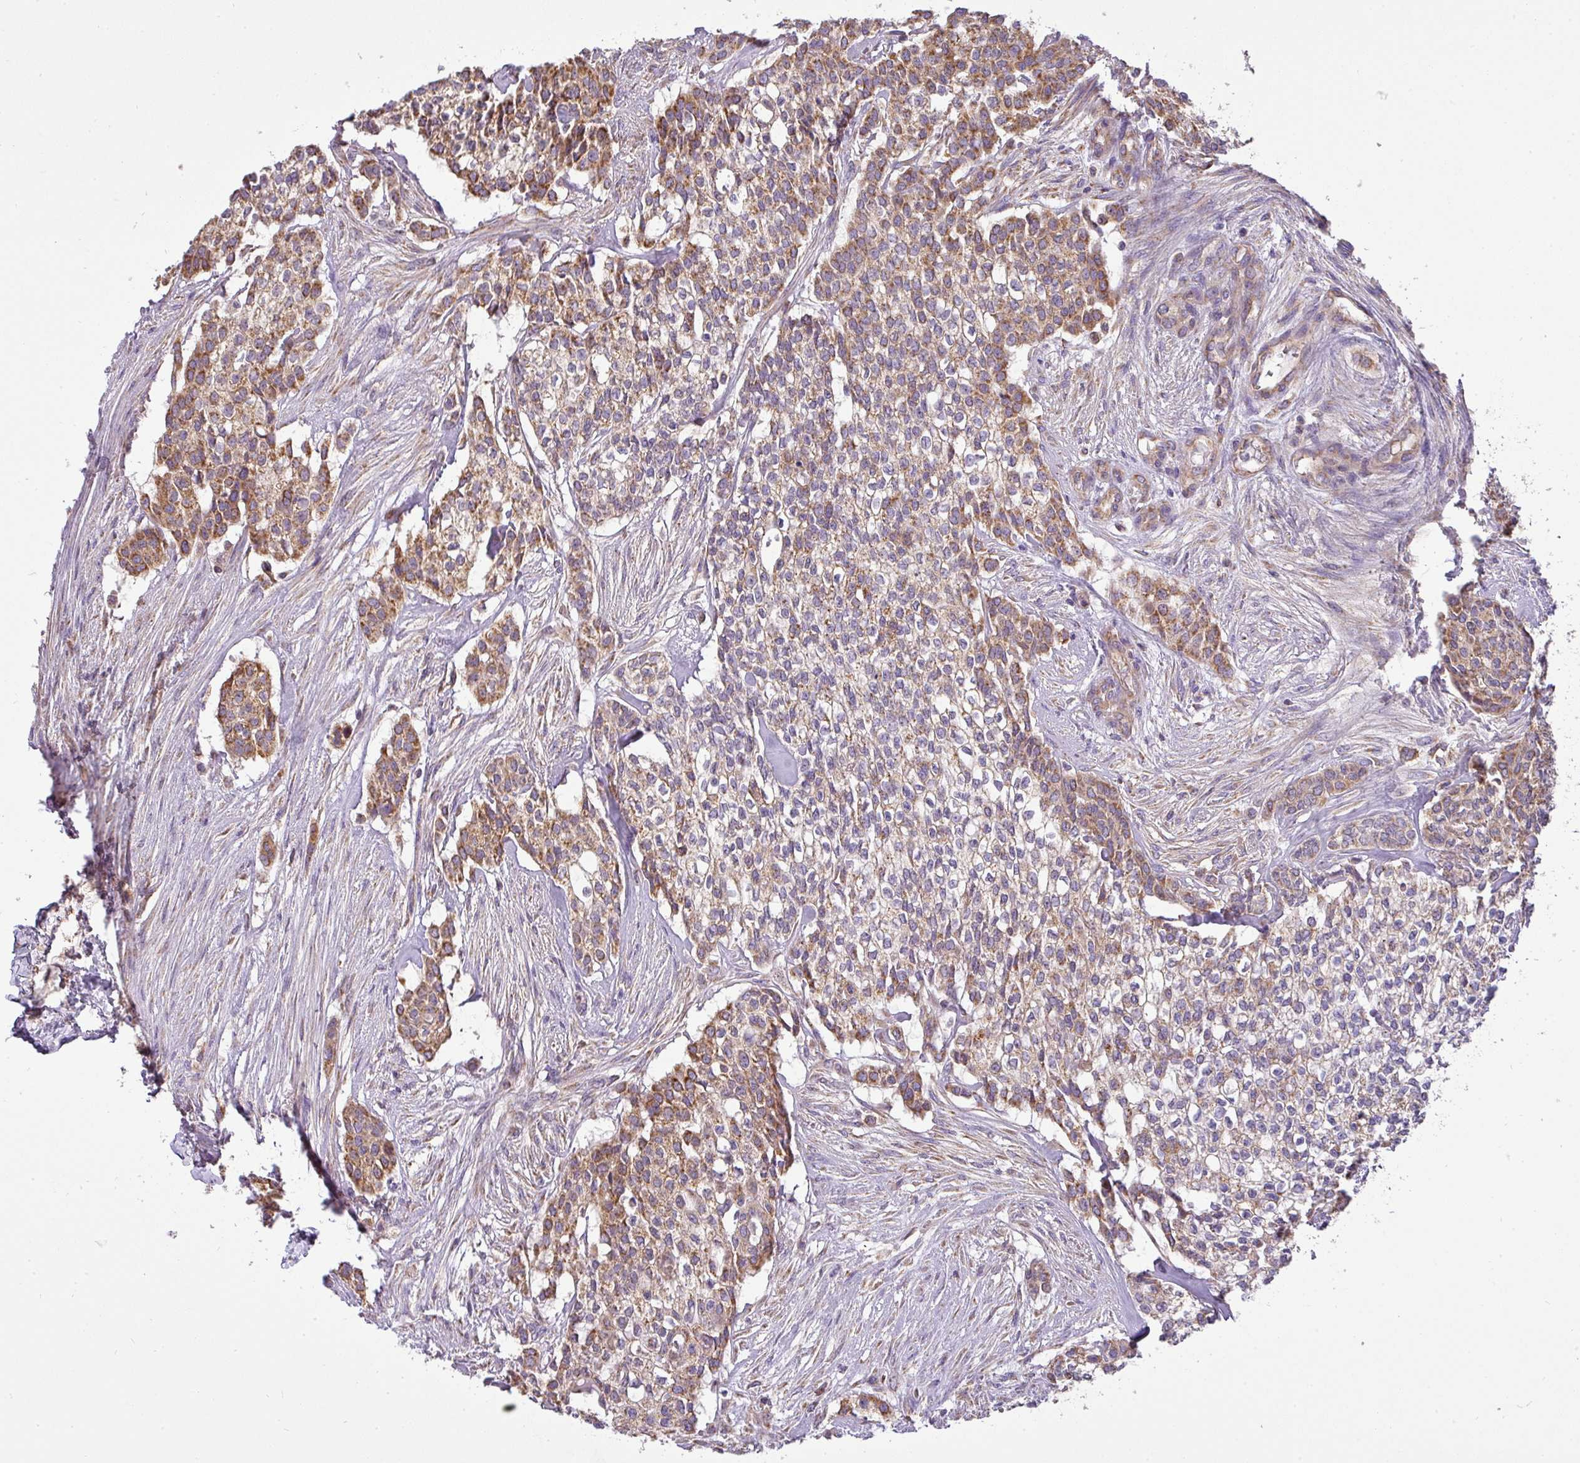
{"staining": {"intensity": "moderate", "quantity": ">75%", "location": "cytoplasmic/membranous"}, "tissue": "head and neck cancer", "cell_type": "Tumor cells", "image_type": "cancer", "snomed": [{"axis": "morphology", "description": "Adenocarcinoma, NOS"}, {"axis": "topography", "description": "Head-Neck"}], "caption": "Head and neck cancer (adenocarcinoma) tissue shows moderate cytoplasmic/membranous expression in approximately >75% of tumor cells (Stains: DAB in brown, nuclei in blue, Microscopy: brightfield microscopy at high magnification).", "gene": "ZNF211", "patient": {"sex": "male", "age": 81}}